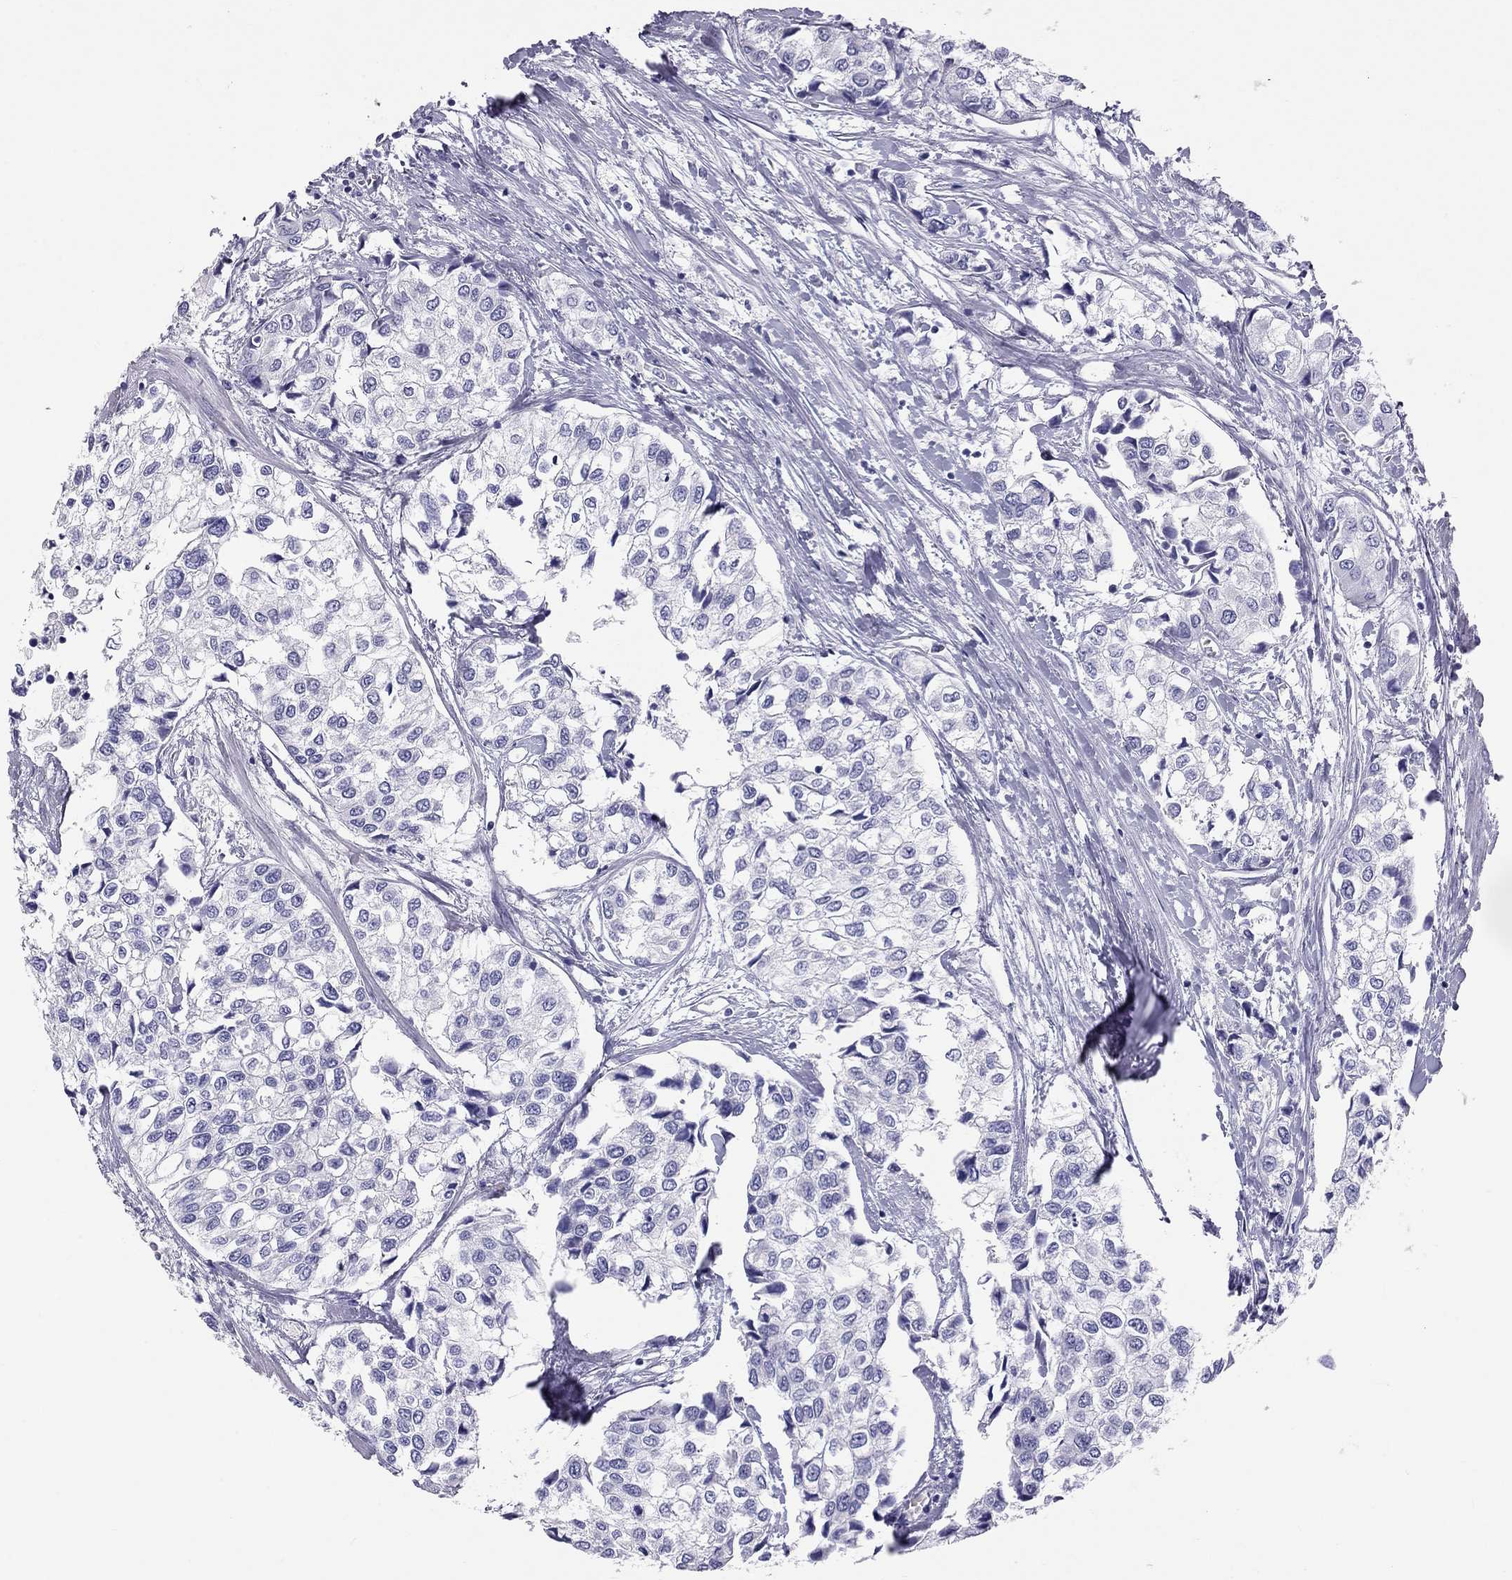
{"staining": {"intensity": "negative", "quantity": "none", "location": "none"}, "tissue": "urothelial cancer", "cell_type": "Tumor cells", "image_type": "cancer", "snomed": [{"axis": "morphology", "description": "Urothelial carcinoma, High grade"}, {"axis": "topography", "description": "Urinary bladder"}], "caption": "Image shows no significant protein staining in tumor cells of urothelial carcinoma (high-grade). The staining is performed using DAB brown chromogen with nuclei counter-stained in using hematoxylin.", "gene": "FSCN3", "patient": {"sex": "male", "age": 73}}